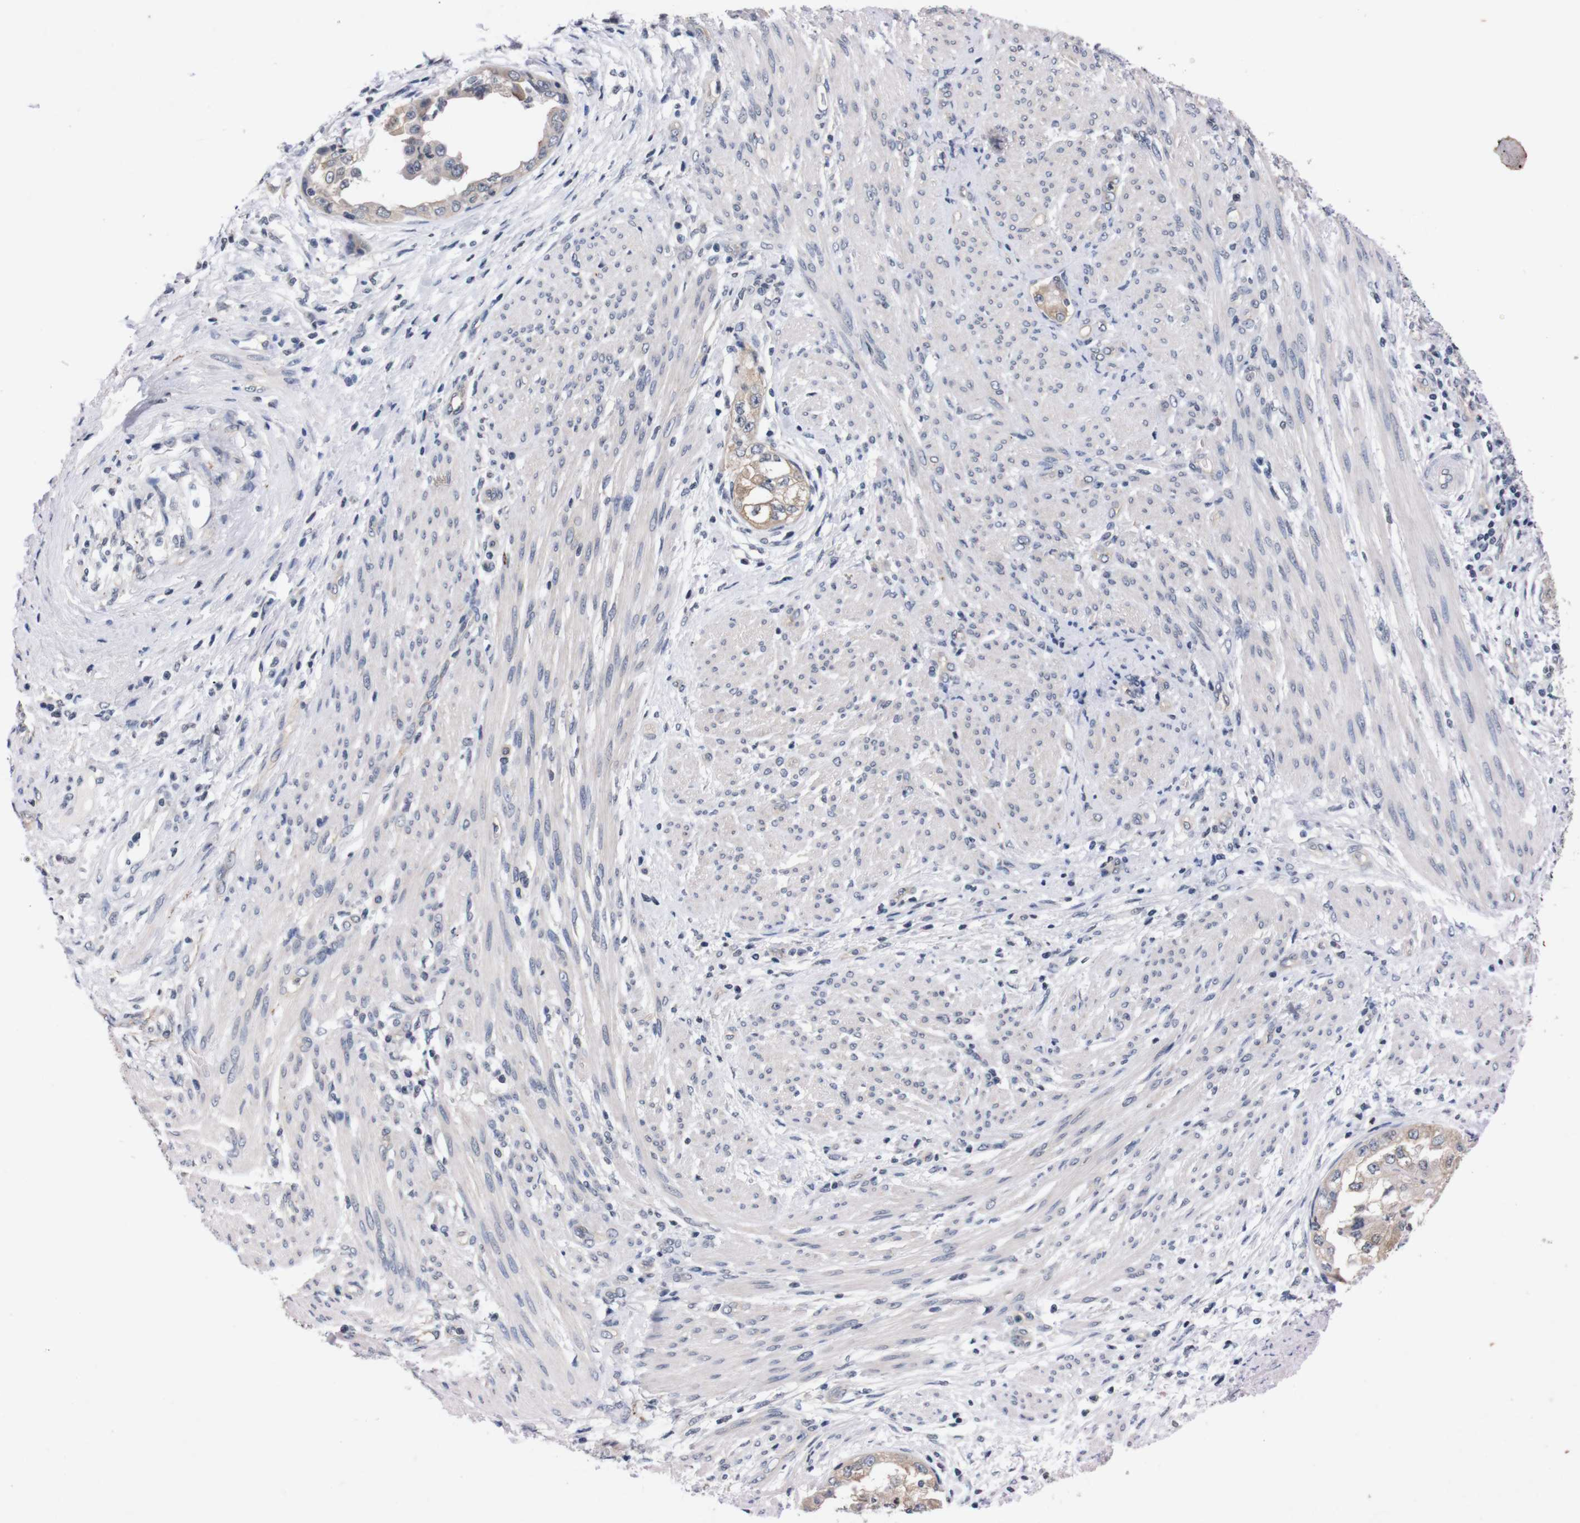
{"staining": {"intensity": "weak", "quantity": ">75%", "location": "cytoplasmic/membranous"}, "tissue": "endometrial cancer", "cell_type": "Tumor cells", "image_type": "cancer", "snomed": [{"axis": "morphology", "description": "Adenocarcinoma, NOS"}, {"axis": "topography", "description": "Endometrium"}], "caption": "Protein staining of endometrial cancer tissue reveals weak cytoplasmic/membranous positivity in about >75% of tumor cells. (Brightfield microscopy of DAB IHC at high magnification).", "gene": "TNFRSF21", "patient": {"sex": "female", "age": 85}}